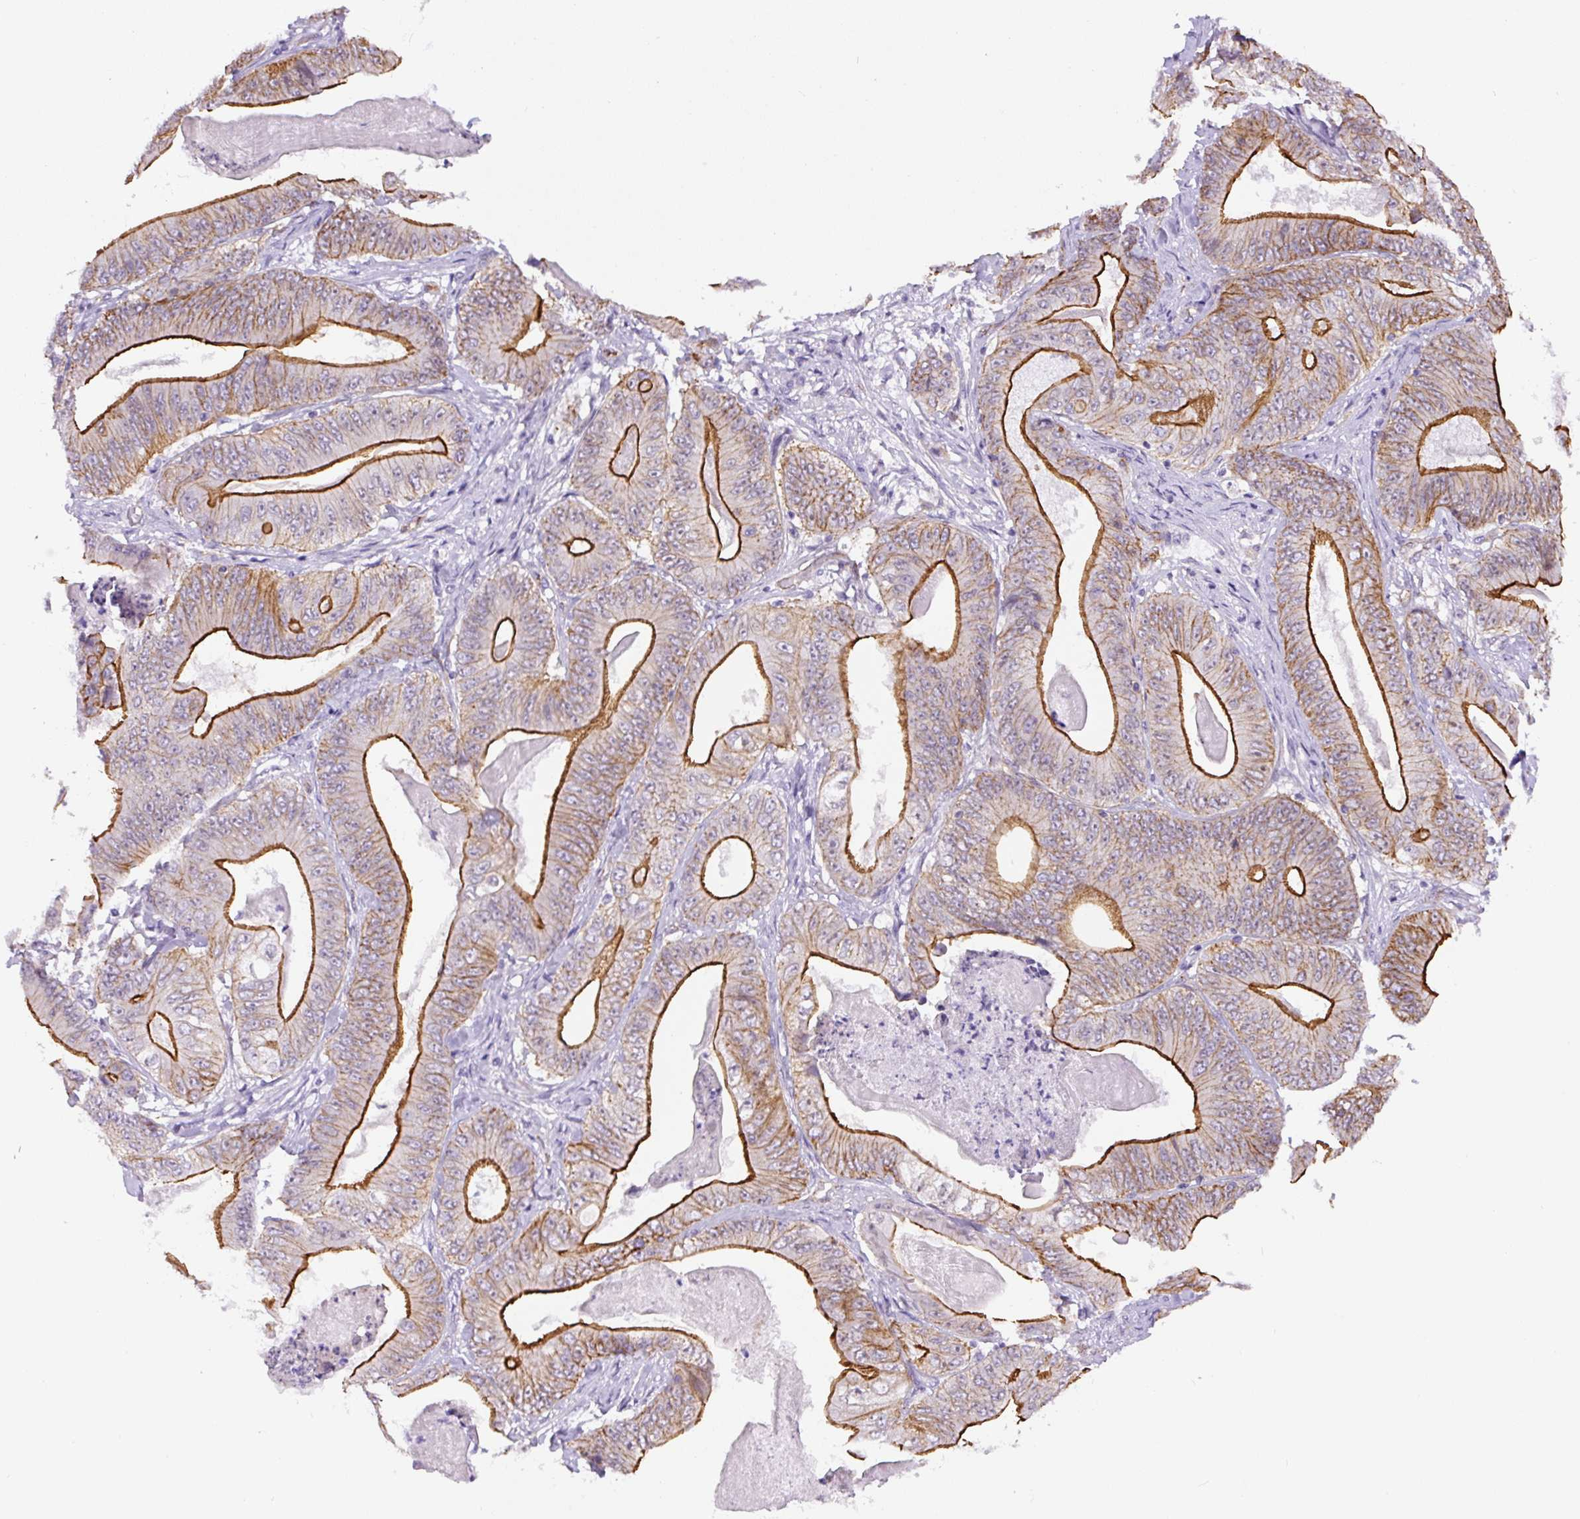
{"staining": {"intensity": "strong", "quantity": "25%-75%", "location": "cytoplasmic/membranous"}, "tissue": "stomach cancer", "cell_type": "Tumor cells", "image_type": "cancer", "snomed": [{"axis": "morphology", "description": "Adenocarcinoma, NOS"}, {"axis": "topography", "description": "Stomach"}], "caption": "This micrograph demonstrates stomach adenocarcinoma stained with immunohistochemistry (IHC) to label a protein in brown. The cytoplasmic/membranous of tumor cells show strong positivity for the protein. Nuclei are counter-stained blue.", "gene": "MYO5C", "patient": {"sex": "female", "age": 73}}